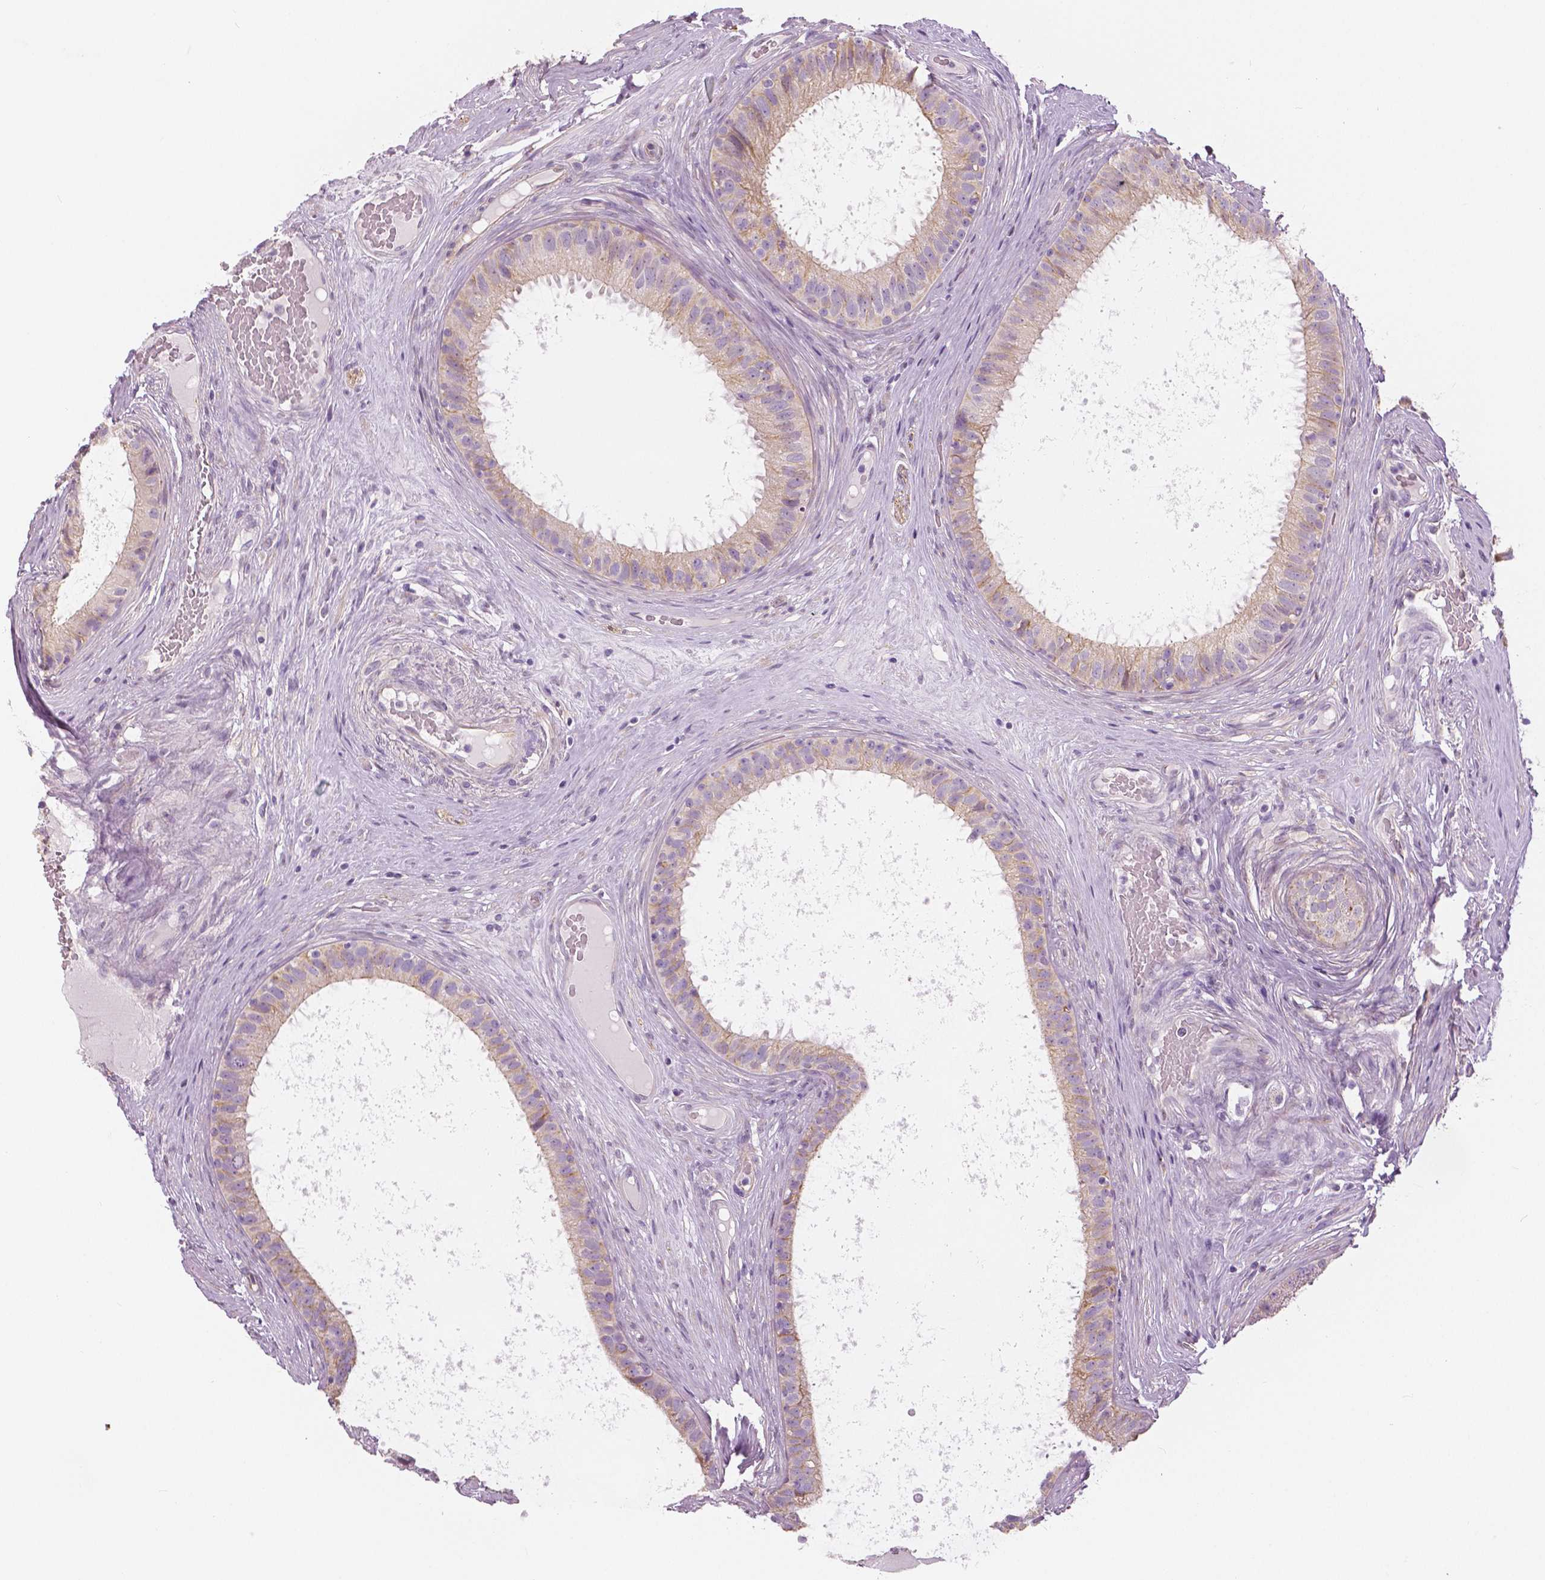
{"staining": {"intensity": "weak", "quantity": ">75%", "location": "cytoplasmic/membranous"}, "tissue": "epididymis", "cell_type": "Glandular cells", "image_type": "normal", "snomed": [{"axis": "morphology", "description": "Normal tissue, NOS"}, {"axis": "topography", "description": "Epididymis"}], "caption": "DAB immunohistochemical staining of benign human epididymis exhibits weak cytoplasmic/membranous protein positivity in about >75% of glandular cells.", "gene": "SLC24A1", "patient": {"sex": "male", "age": 59}}